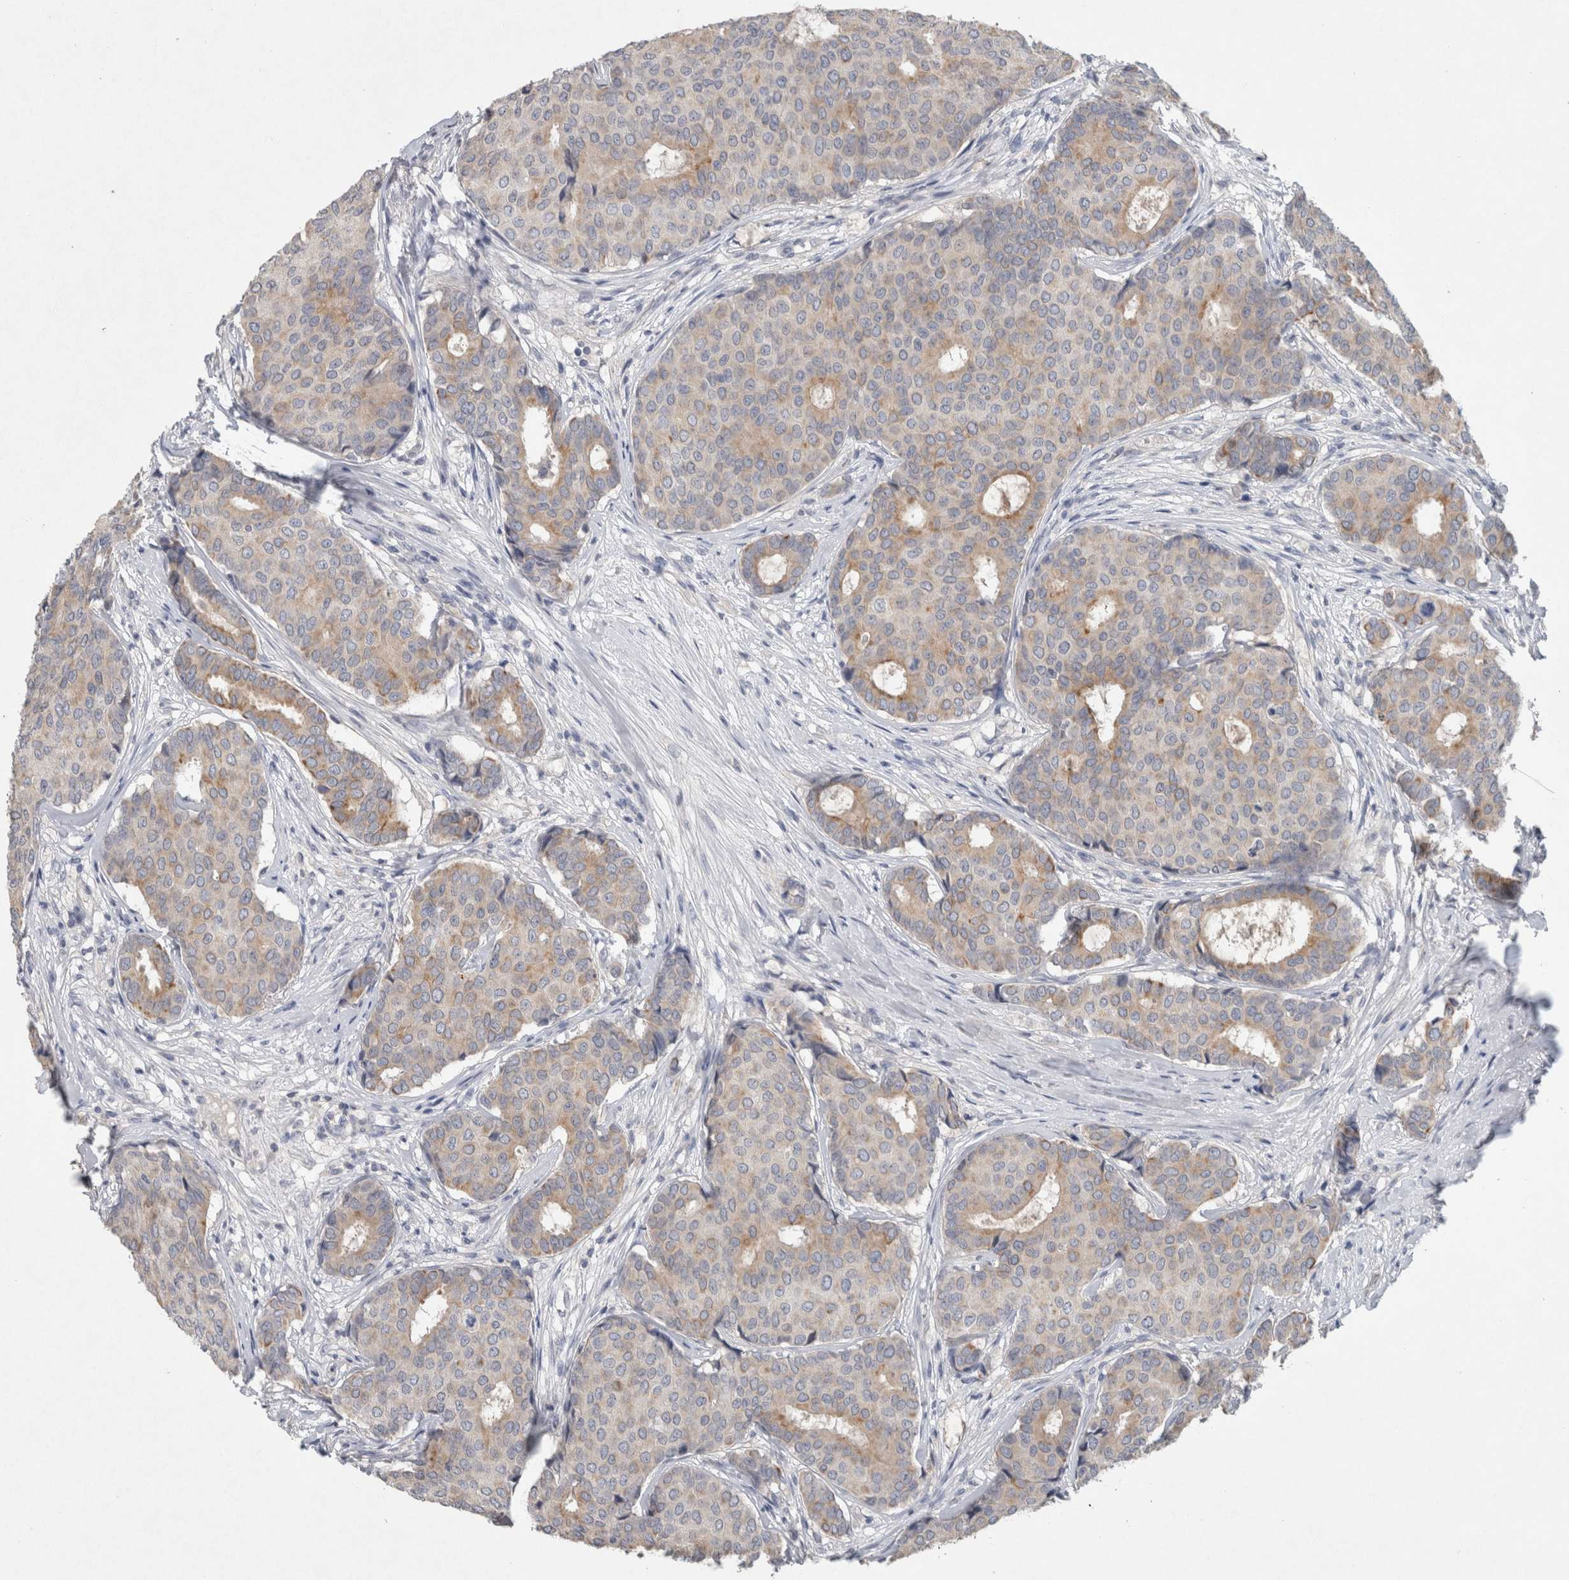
{"staining": {"intensity": "weak", "quantity": "25%-75%", "location": "cytoplasmic/membranous"}, "tissue": "breast cancer", "cell_type": "Tumor cells", "image_type": "cancer", "snomed": [{"axis": "morphology", "description": "Duct carcinoma"}, {"axis": "topography", "description": "Breast"}], "caption": "Tumor cells display low levels of weak cytoplasmic/membranous expression in about 25%-75% of cells in invasive ductal carcinoma (breast). (brown staining indicates protein expression, while blue staining denotes nuclei).", "gene": "HEXD", "patient": {"sex": "female", "age": 75}}